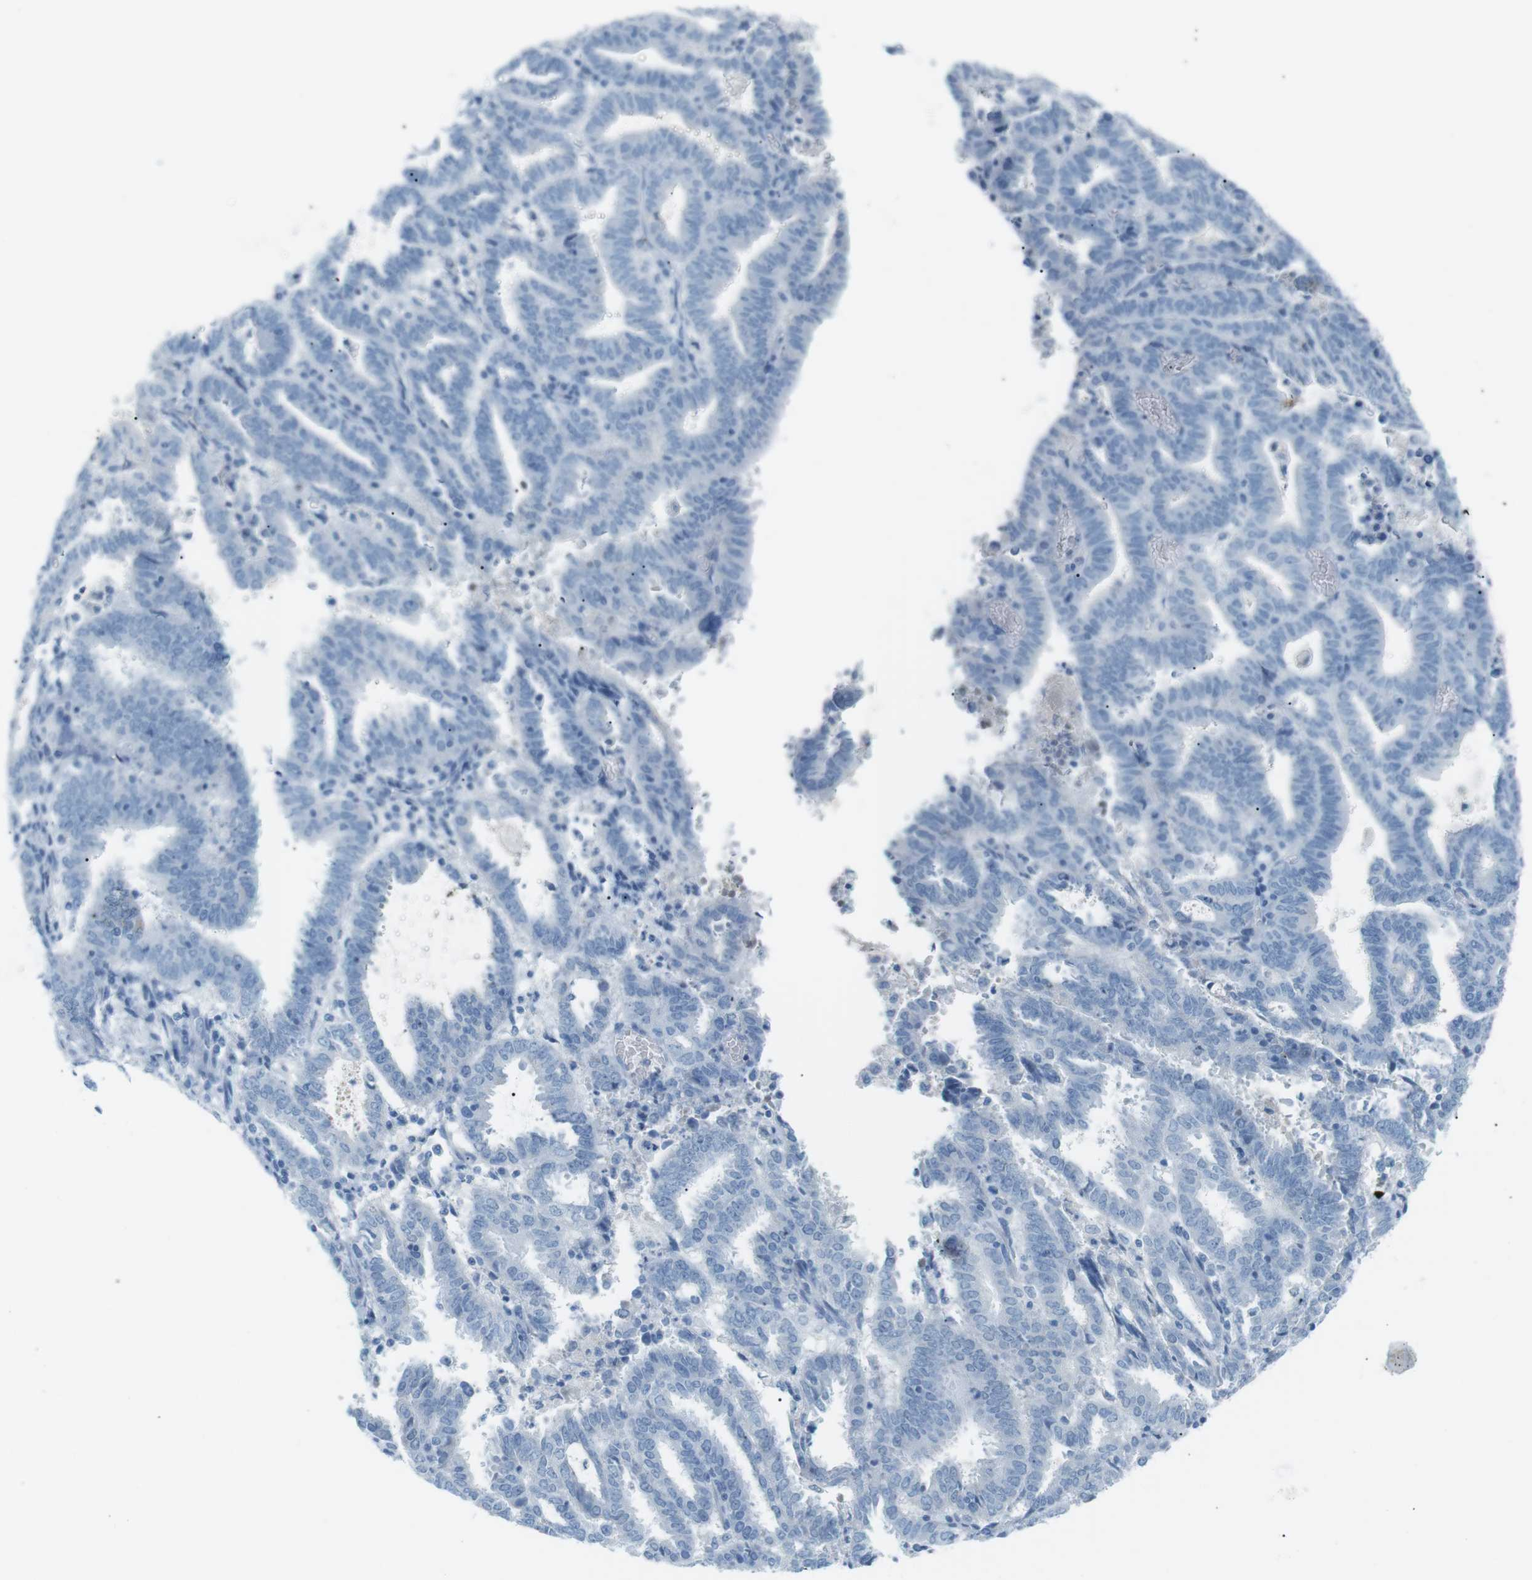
{"staining": {"intensity": "negative", "quantity": "none", "location": "none"}, "tissue": "endometrial cancer", "cell_type": "Tumor cells", "image_type": "cancer", "snomed": [{"axis": "morphology", "description": "Adenocarcinoma, NOS"}, {"axis": "topography", "description": "Uterus"}], "caption": "High power microscopy micrograph of an IHC histopathology image of endometrial cancer (adenocarcinoma), revealing no significant positivity in tumor cells.", "gene": "AZGP1", "patient": {"sex": "female", "age": 83}}